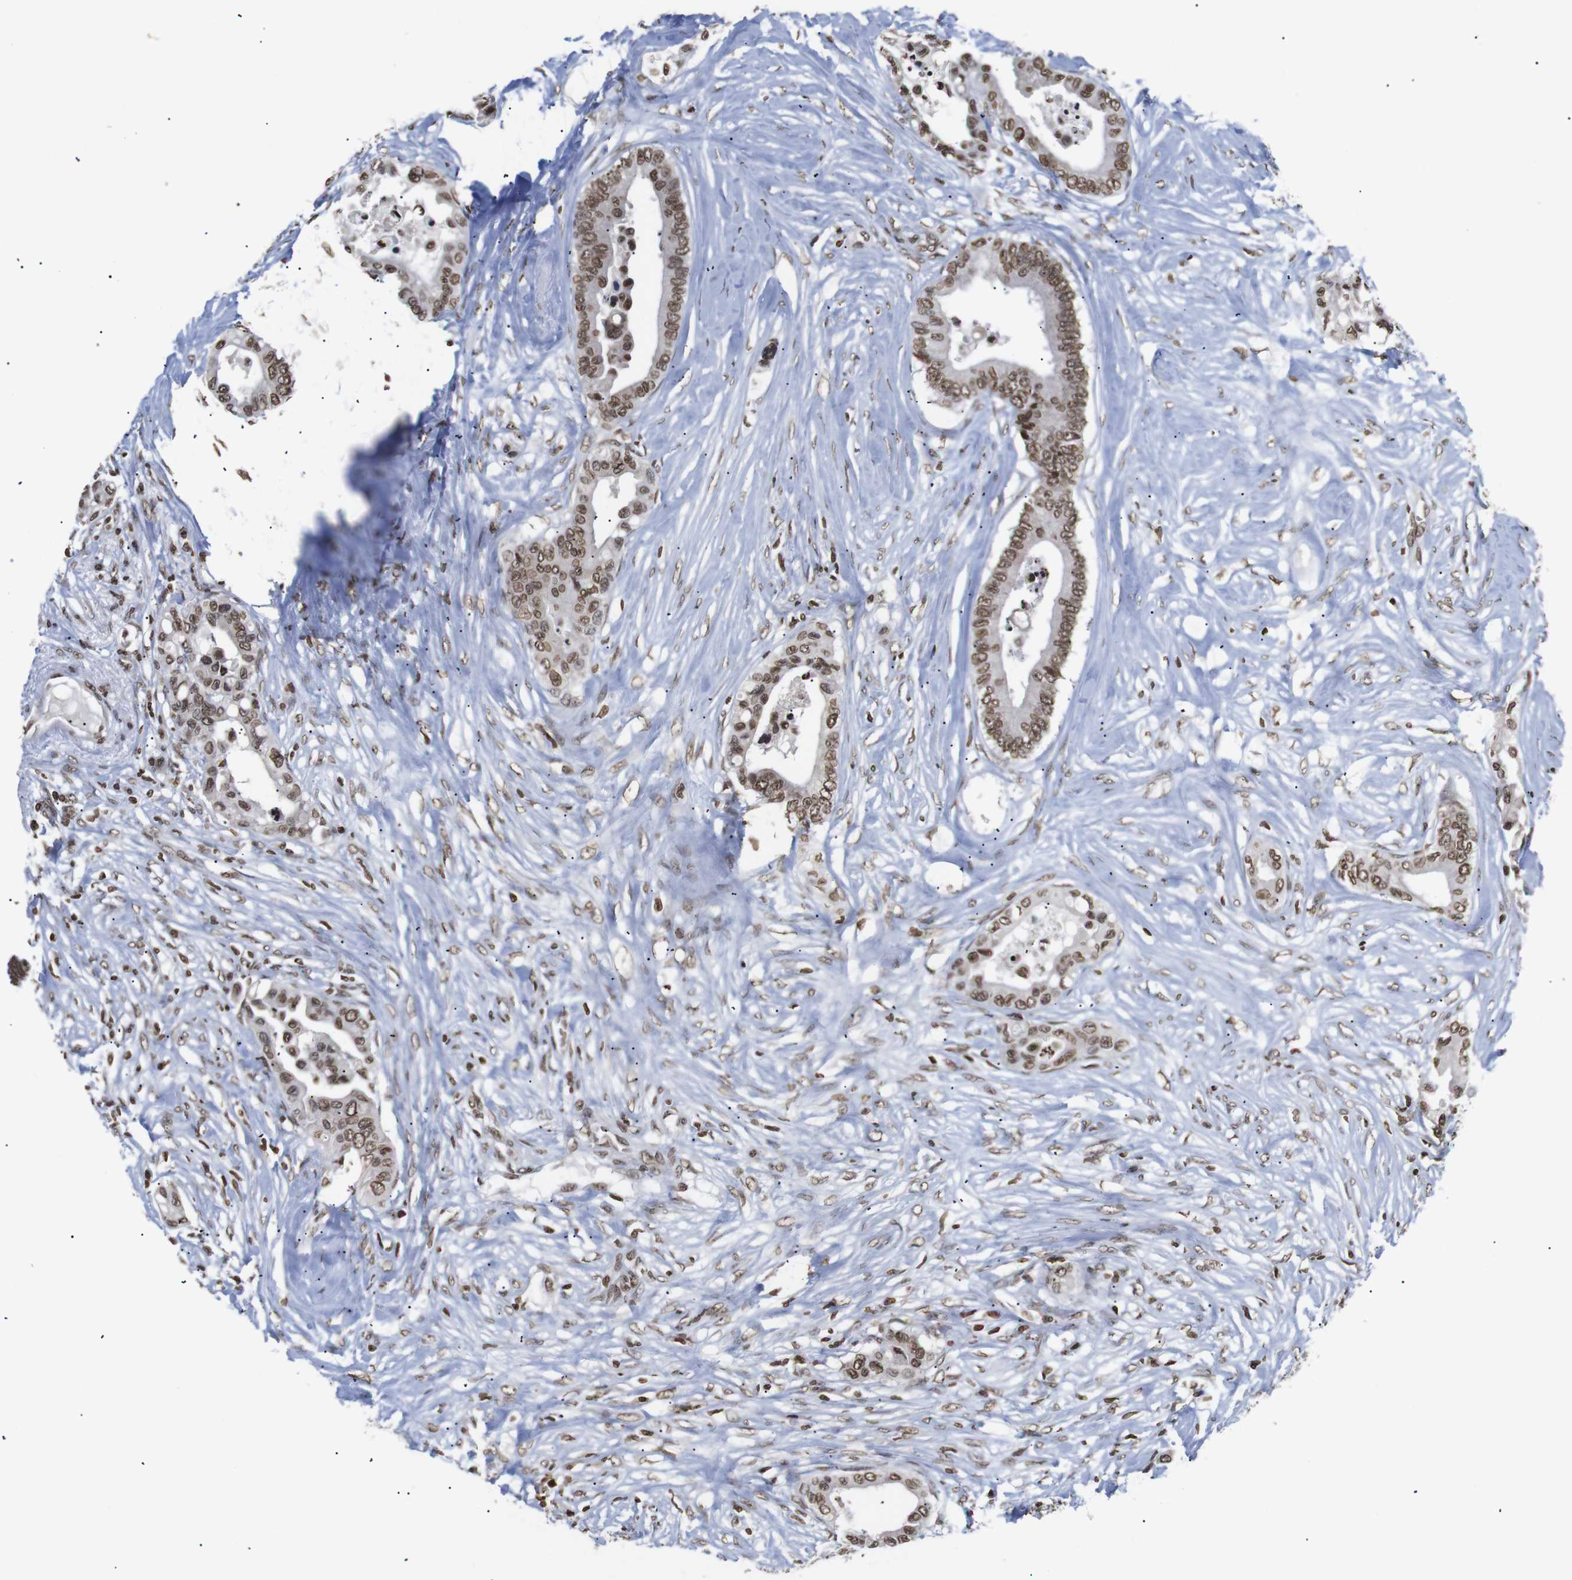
{"staining": {"intensity": "moderate", "quantity": ">75%", "location": "nuclear"}, "tissue": "colorectal cancer", "cell_type": "Tumor cells", "image_type": "cancer", "snomed": [{"axis": "morphology", "description": "Normal tissue, NOS"}, {"axis": "morphology", "description": "Adenocarcinoma, NOS"}, {"axis": "topography", "description": "Colon"}], "caption": "Immunohistochemical staining of colorectal adenocarcinoma shows moderate nuclear protein staining in approximately >75% of tumor cells.", "gene": "ETV5", "patient": {"sex": "male", "age": 82}}